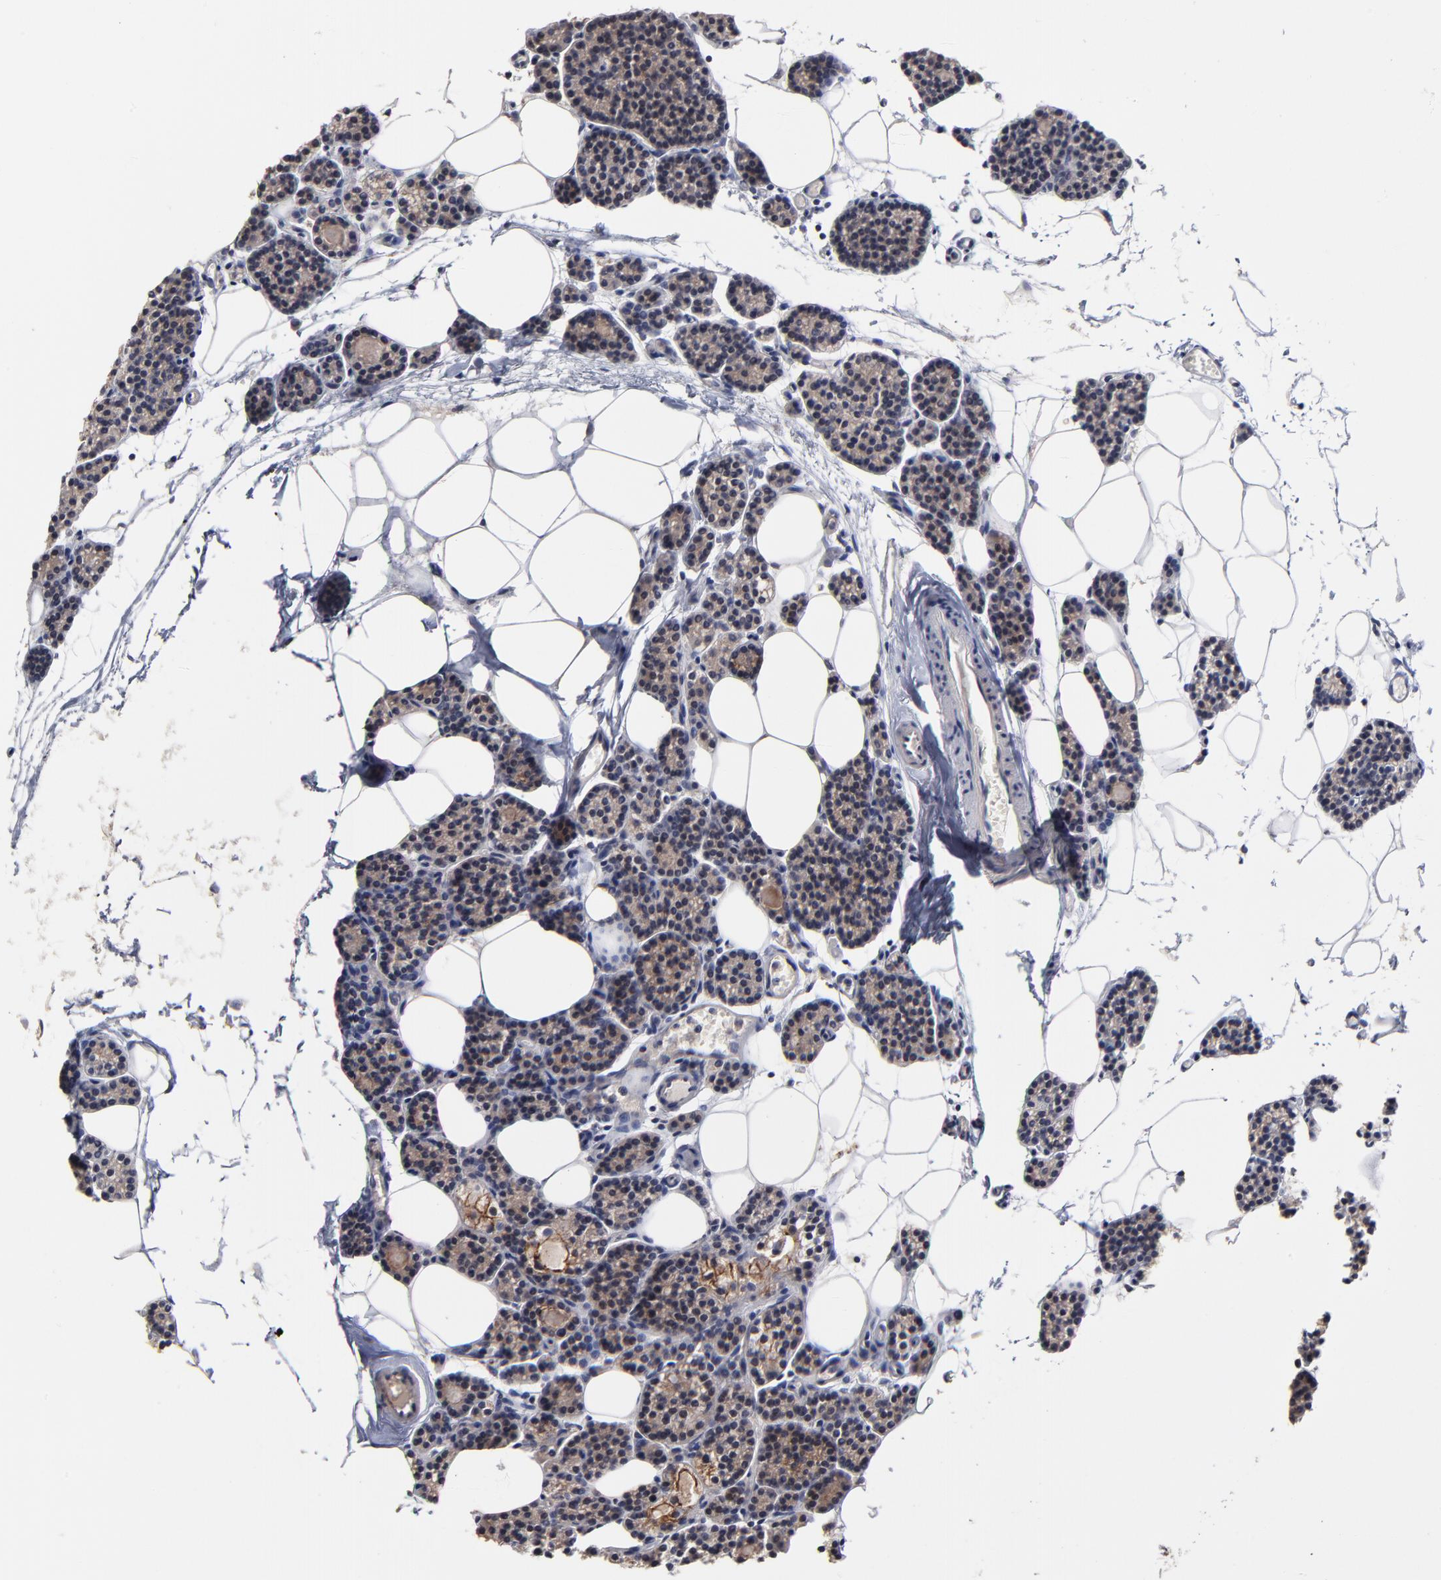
{"staining": {"intensity": "negative", "quantity": "none", "location": "none"}, "tissue": "parathyroid gland", "cell_type": "Glandular cells", "image_type": "normal", "snomed": [{"axis": "morphology", "description": "Normal tissue, NOS"}, {"axis": "topography", "description": "Parathyroid gland"}], "caption": "This is an IHC micrograph of normal human parathyroid gland. There is no expression in glandular cells.", "gene": "CXADR", "patient": {"sex": "female", "age": 66}}